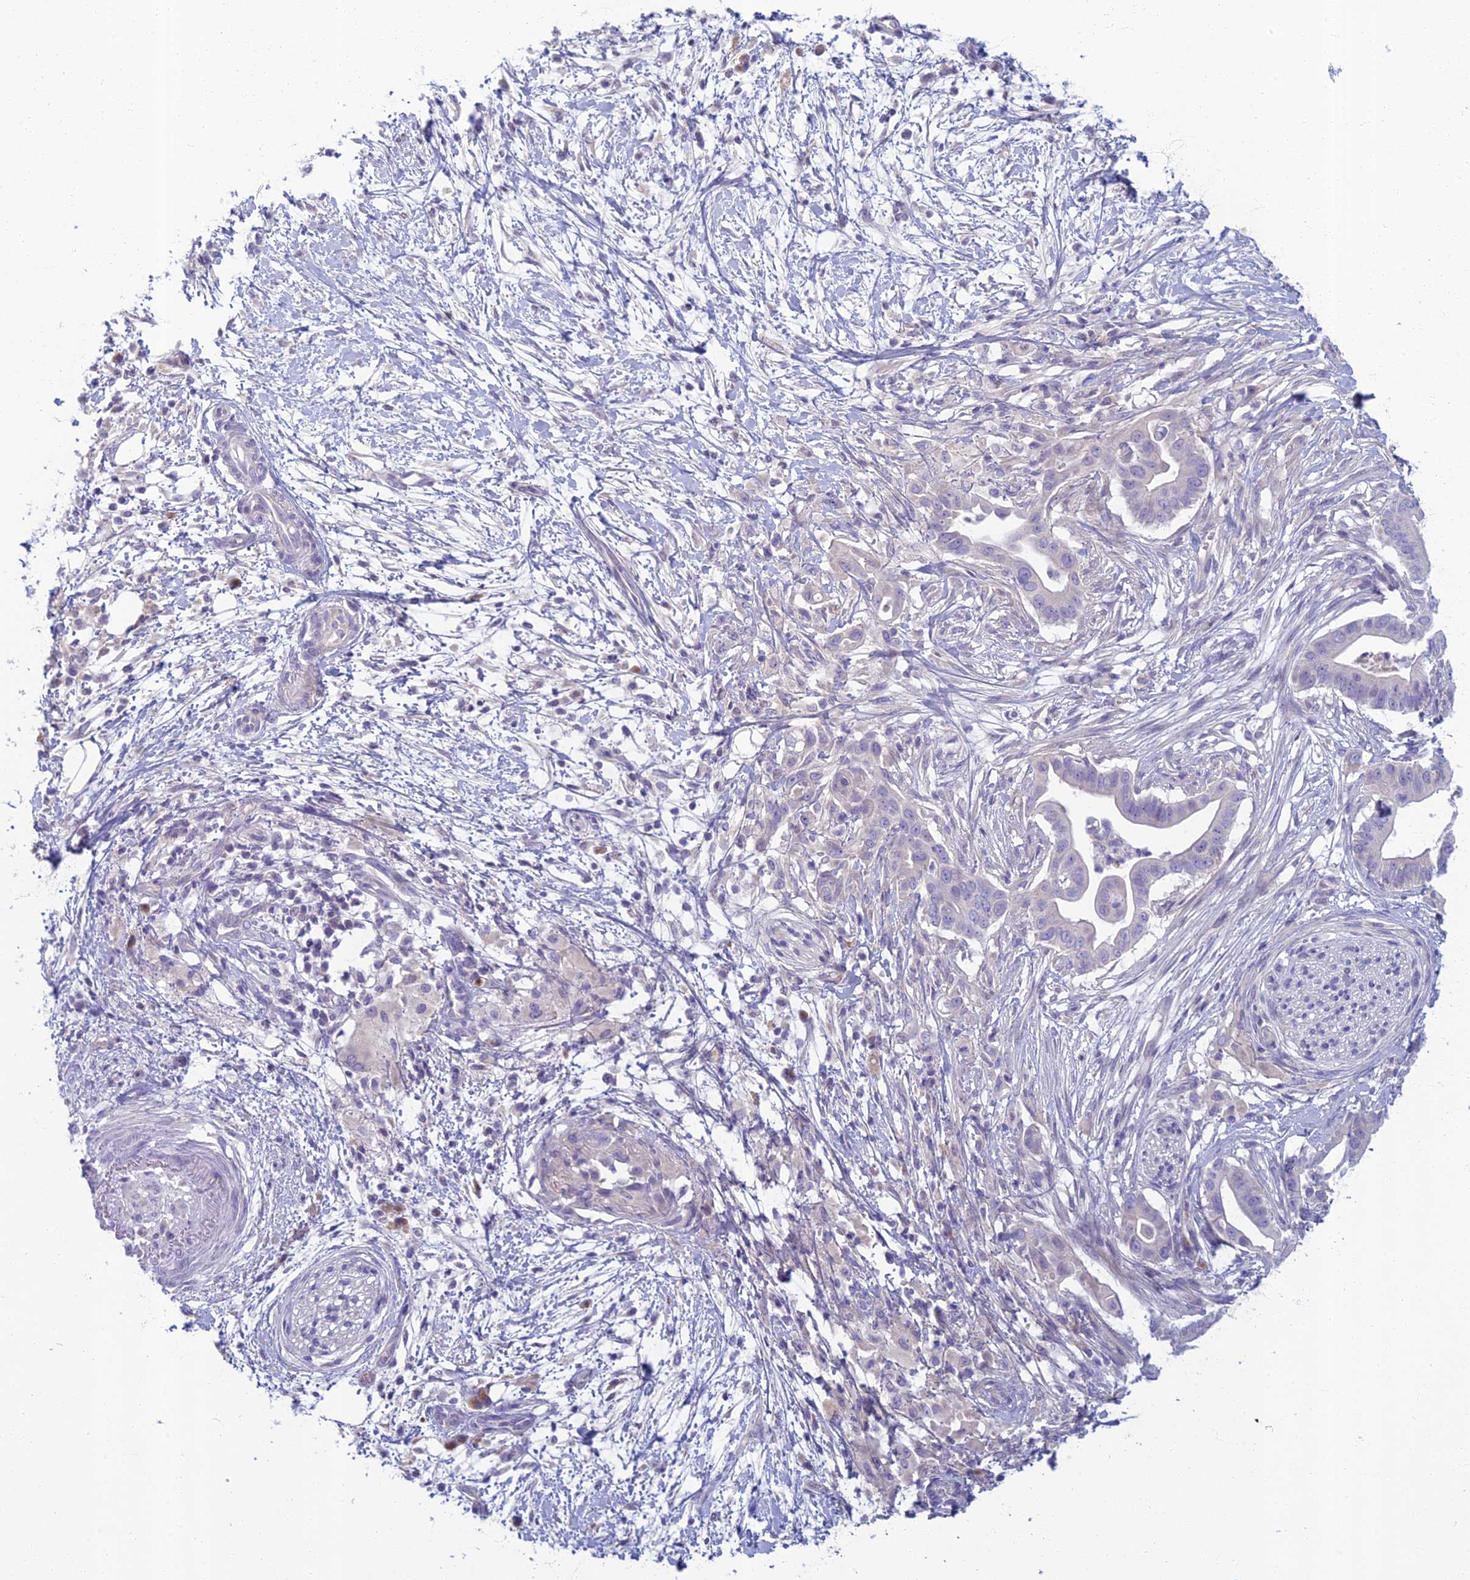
{"staining": {"intensity": "negative", "quantity": "none", "location": "none"}, "tissue": "pancreatic cancer", "cell_type": "Tumor cells", "image_type": "cancer", "snomed": [{"axis": "morphology", "description": "Adenocarcinoma, NOS"}, {"axis": "topography", "description": "Pancreas"}], "caption": "DAB immunohistochemical staining of human adenocarcinoma (pancreatic) displays no significant staining in tumor cells.", "gene": "SLC25A41", "patient": {"sex": "male", "age": 68}}